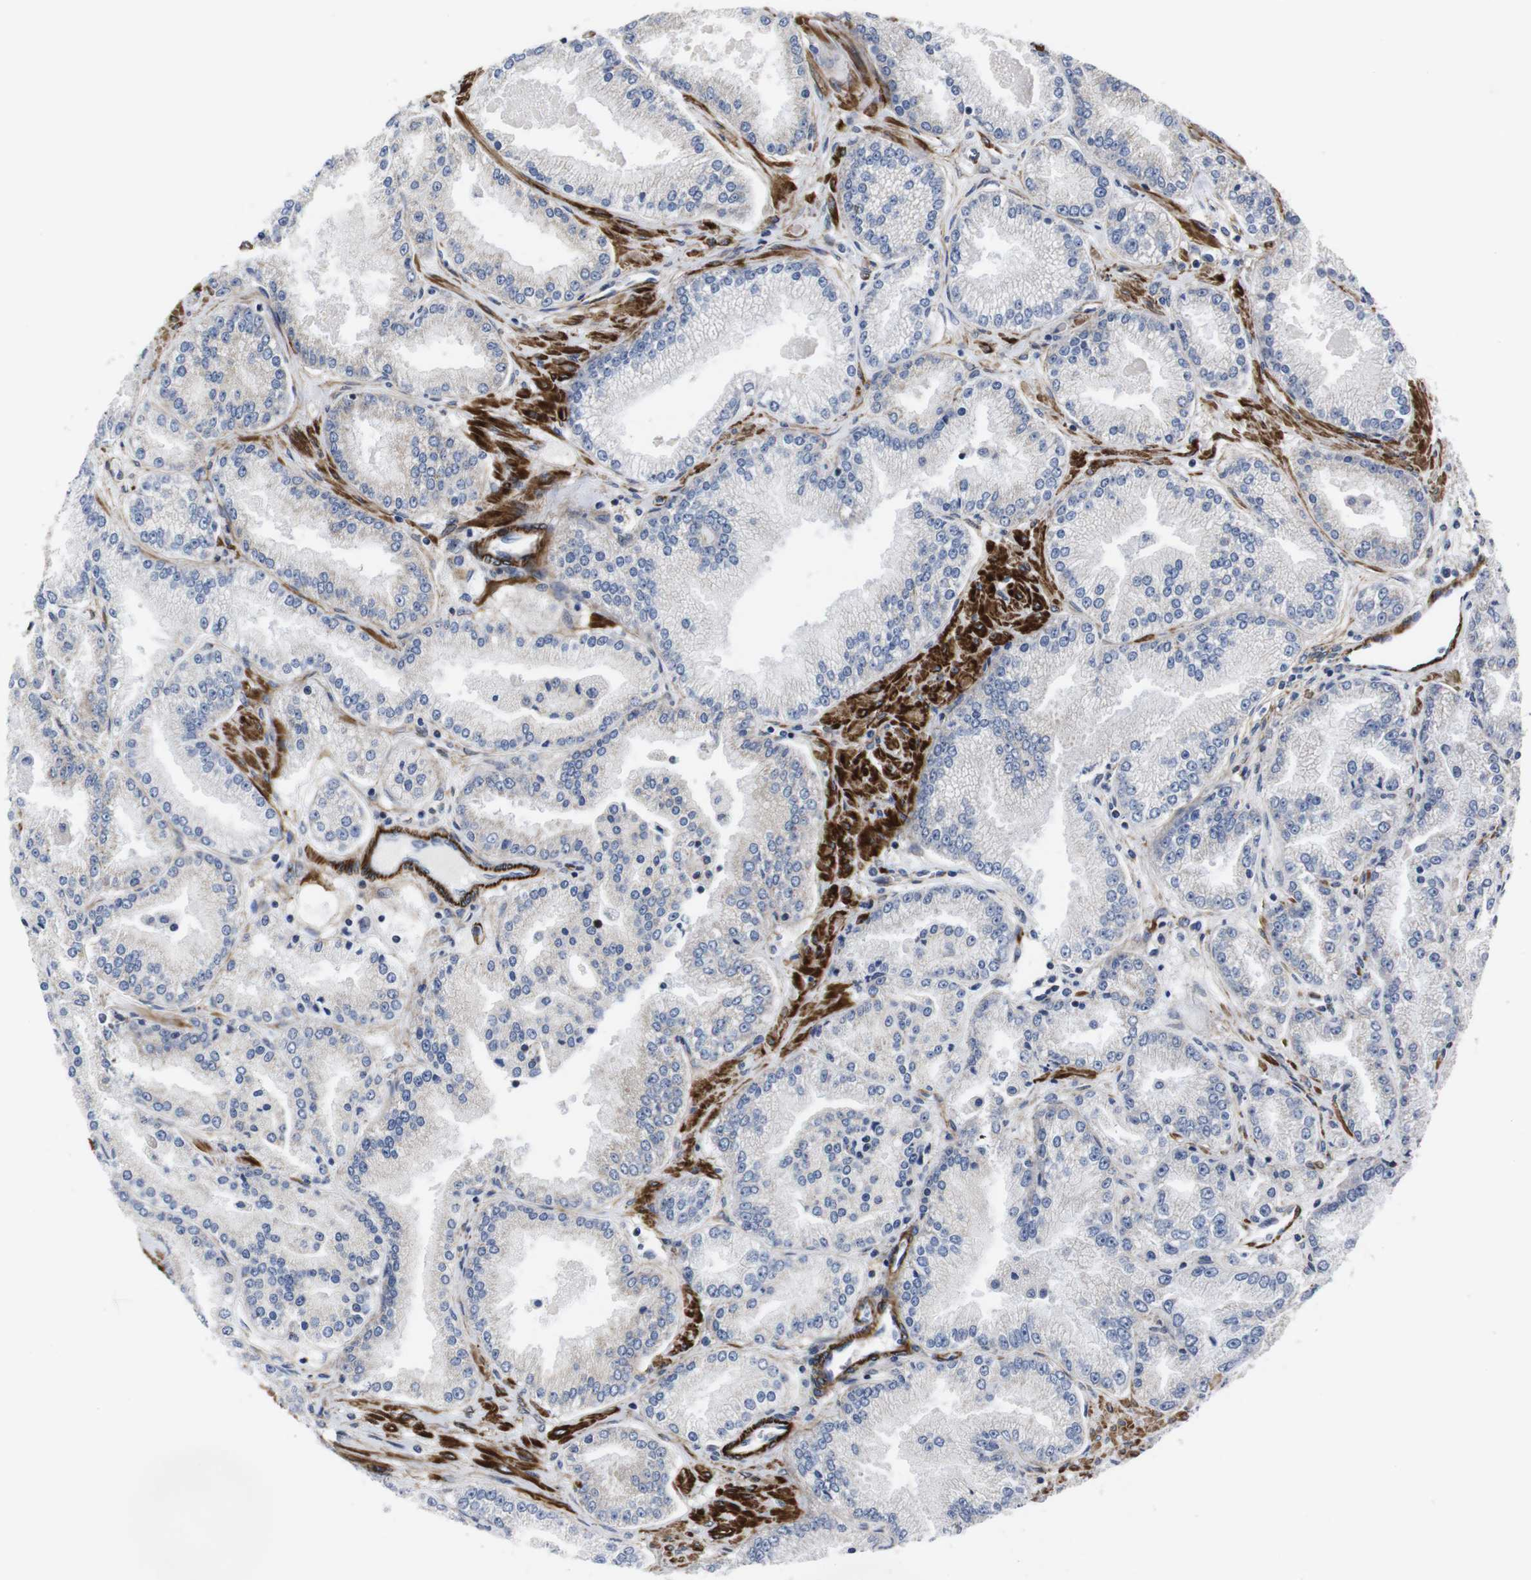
{"staining": {"intensity": "negative", "quantity": "none", "location": "none"}, "tissue": "prostate cancer", "cell_type": "Tumor cells", "image_type": "cancer", "snomed": [{"axis": "morphology", "description": "Adenocarcinoma, High grade"}, {"axis": "topography", "description": "Prostate"}], "caption": "Immunohistochemical staining of adenocarcinoma (high-grade) (prostate) shows no significant positivity in tumor cells.", "gene": "WNT10A", "patient": {"sex": "male", "age": 61}}